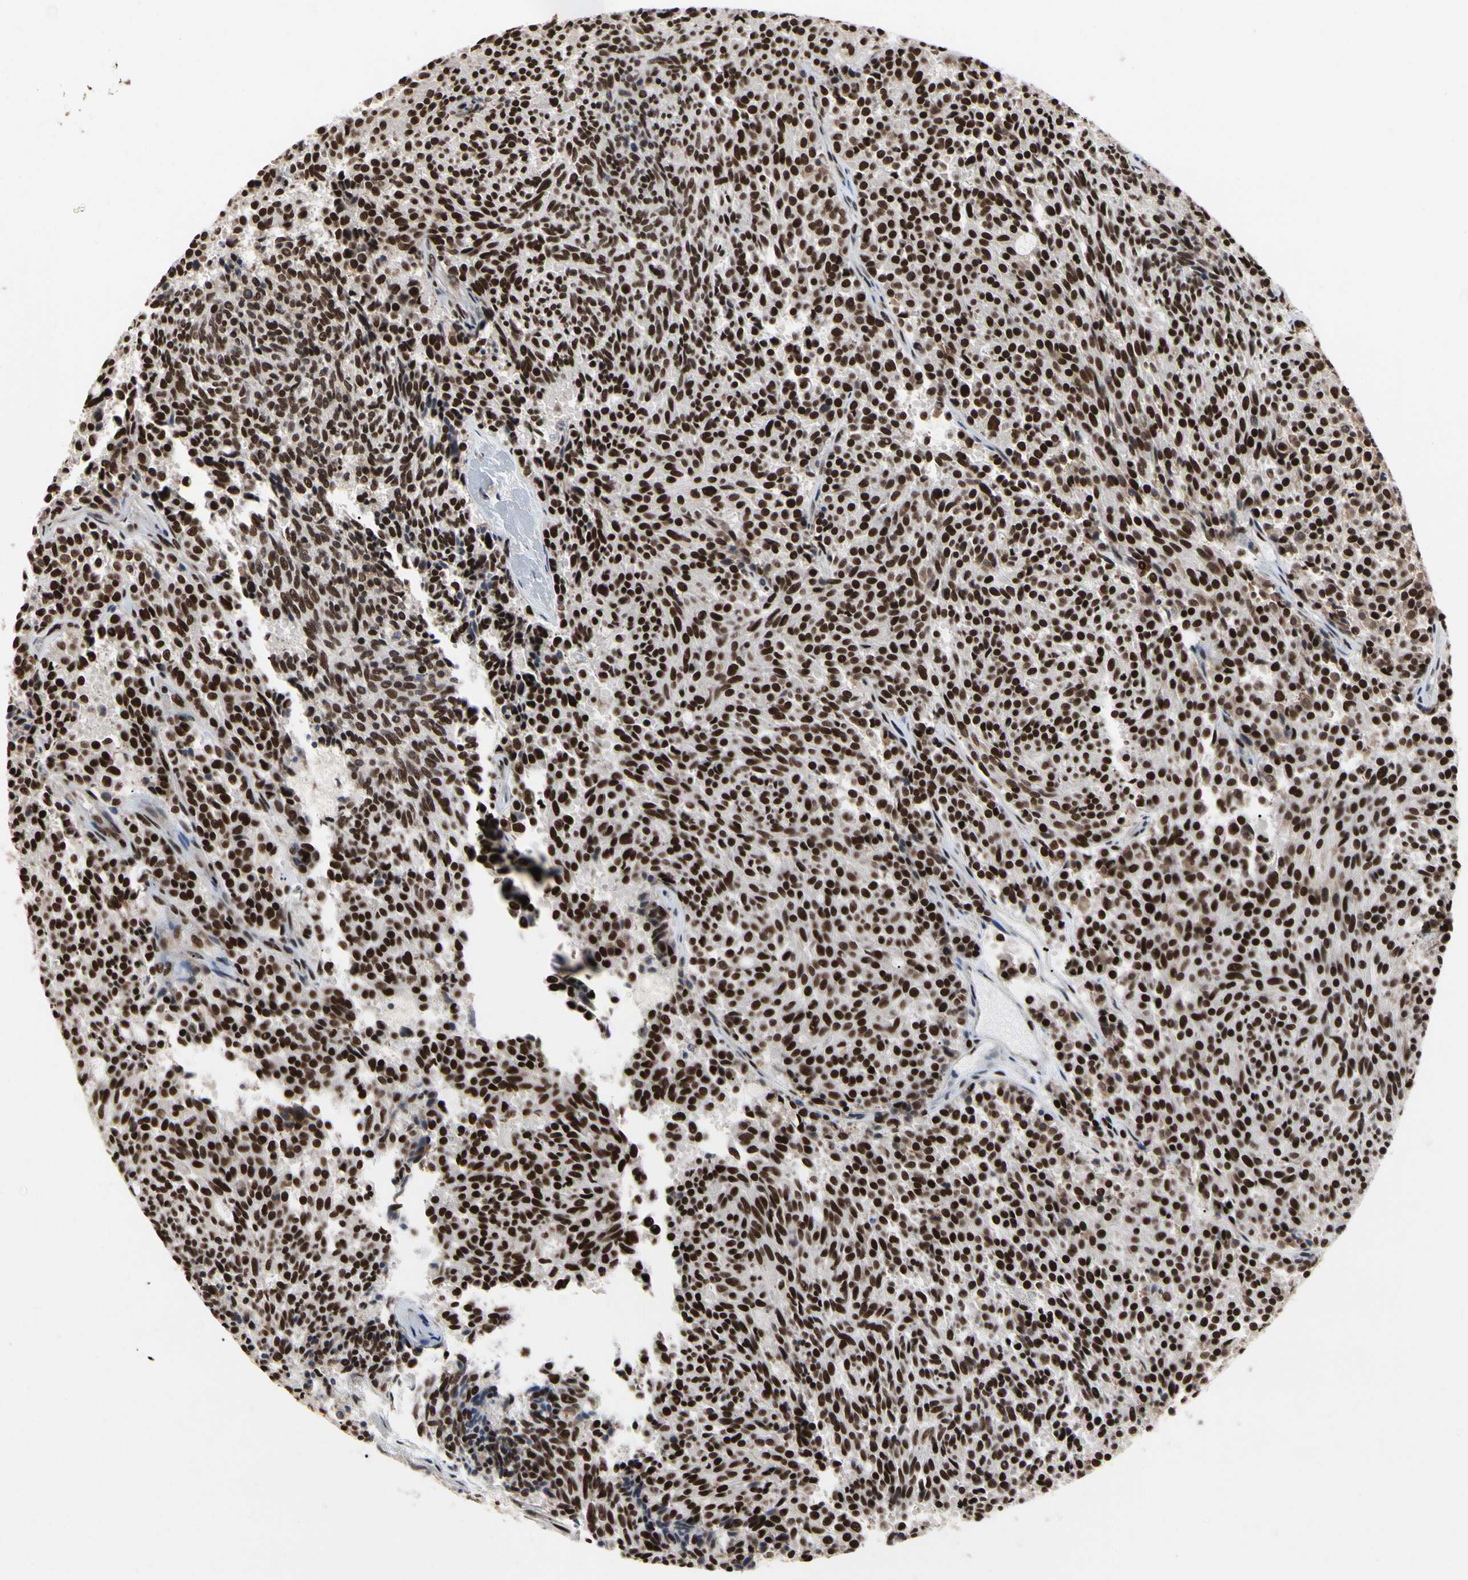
{"staining": {"intensity": "strong", "quantity": ">75%", "location": "nuclear"}, "tissue": "carcinoid", "cell_type": "Tumor cells", "image_type": "cancer", "snomed": [{"axis": "morphology", "description": "Carcinoid, malignant, NOS"}, {"axis": "topography", "description": "Pancreas"}], "caption": "Immunohistochemical staining of carcinoid displays high levels of strong nuclear expression in about >75% of tumor cells. (Brightfield microscopy of DAB IHC at high magnification).", "gene": "FAM98B", "patient": {"sex": "female", "age": 54}}